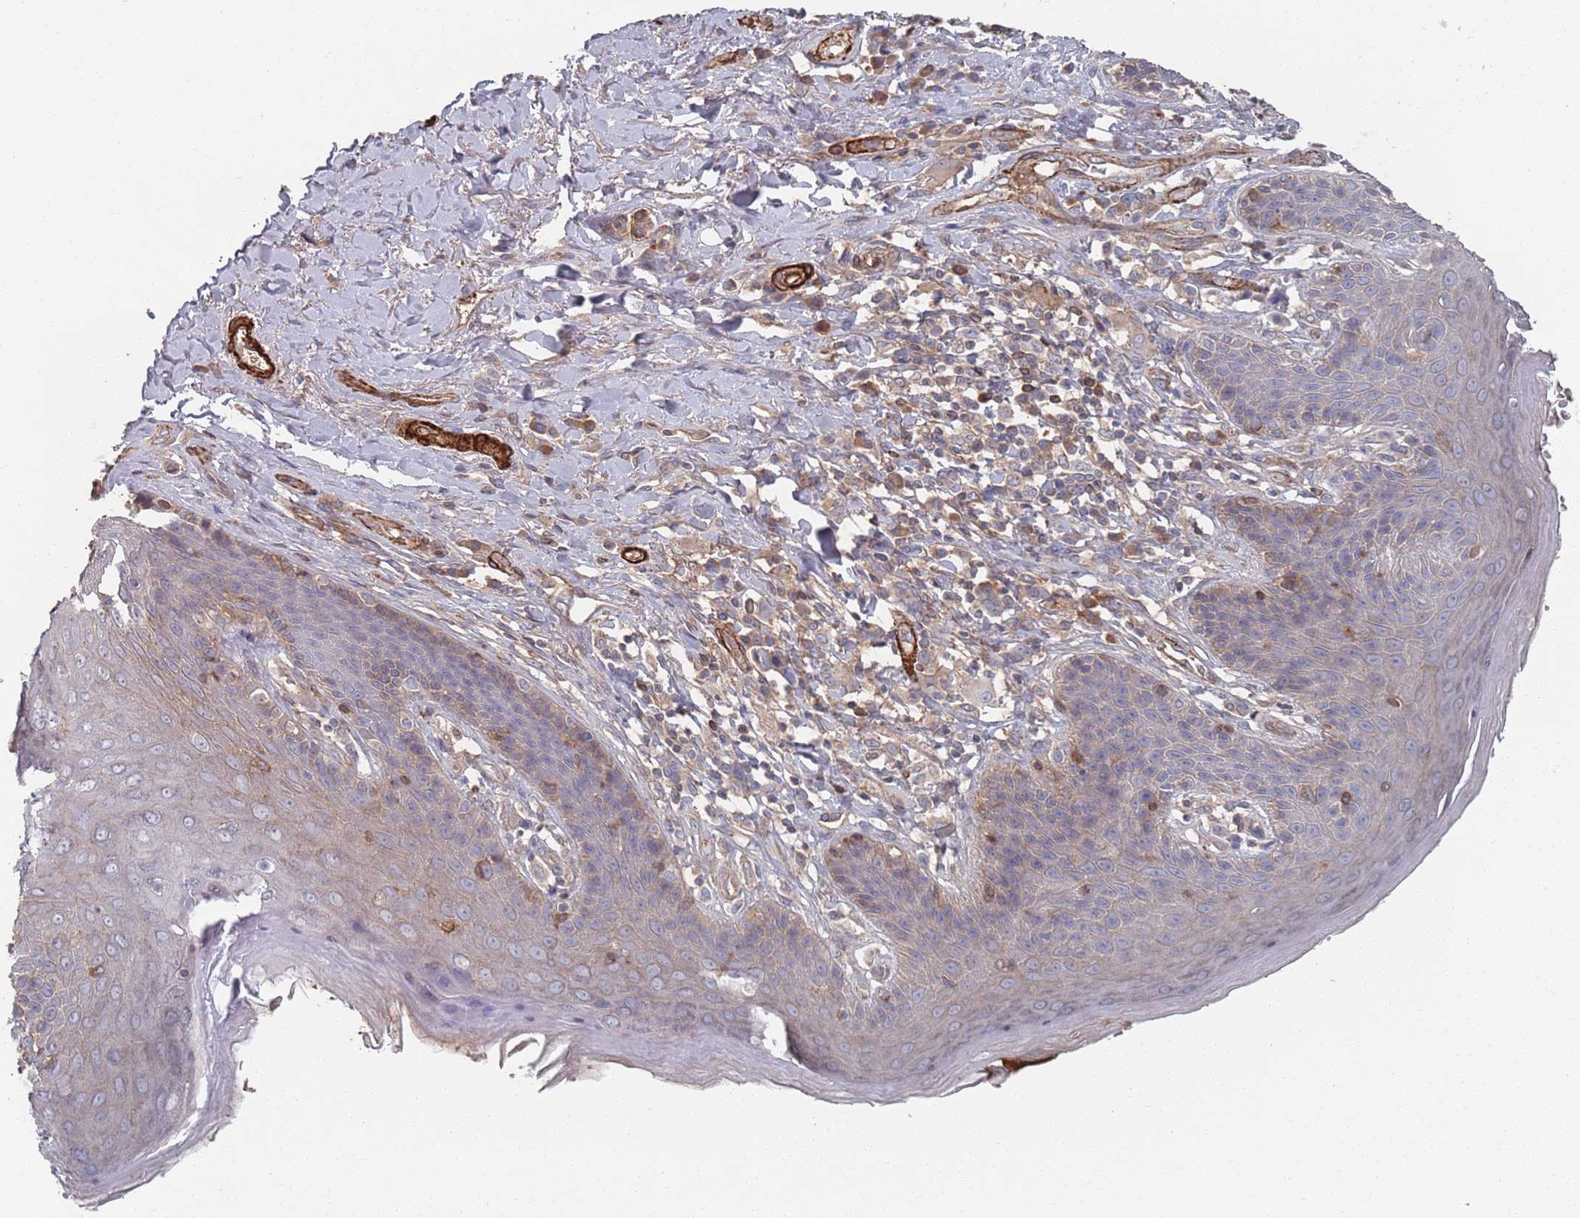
{"staining": {"intensity": "moderate", "quantity": "<25%", "location": "cytoplasmic/membranous"}, "tissue": "skin", "cell_type": "Epidermal cells", "image_type": "normal", "snomed": [{"axis": "morphology", "description": "Normal tissue, NOS"}, {"axis": "topography", "description": "Anal"}], "caption": "Immunohistochemistry photomicrograph of normal skin stained for a protein (brown), which reveals low levels of moderate cytoplasmic/membranous staining in about <25% of epidermal cells.", "gene": "PLEKHA4", "patient": {"sex": "female", "age": 89}}